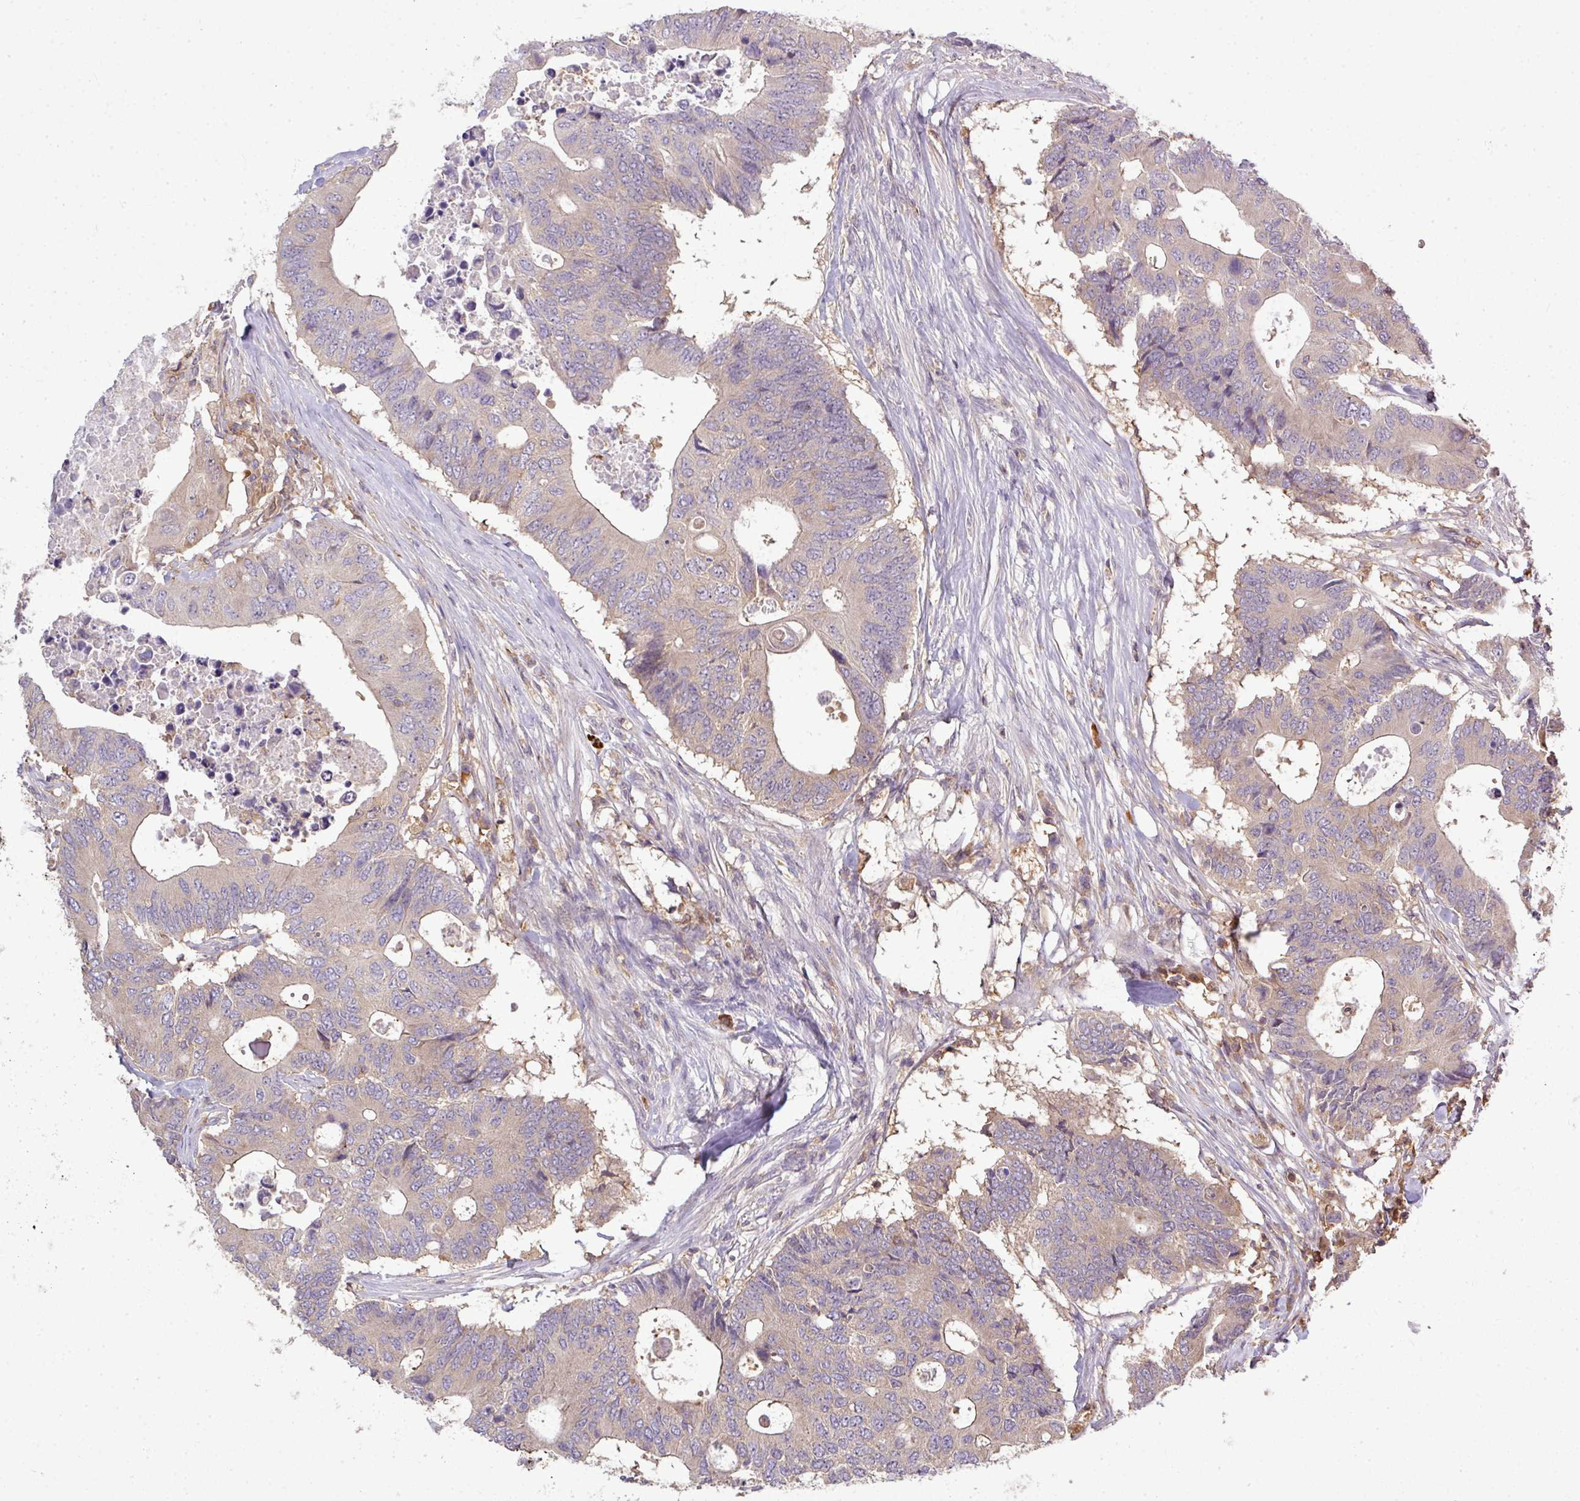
{"staining": {"intensity": "negative", "quantity": "none", "location": "none"}, "tissue": "colorectal cancer", "cell_type": "Tumor cells", "image_type": "cancer", "snomed": [{"axis": "morphology", "description": "Adenocarcinoma, NOS"}, {"axis": "topography", "description": "Colon"}], "caption": "The image displays no significant expression in tumor cells of colorectal adenocarcinoma. (Brightfield microscopy of DAB IHC at high magnification).", "gene": "STAT5A", "patient": {"sex": "male", "age": 71}}